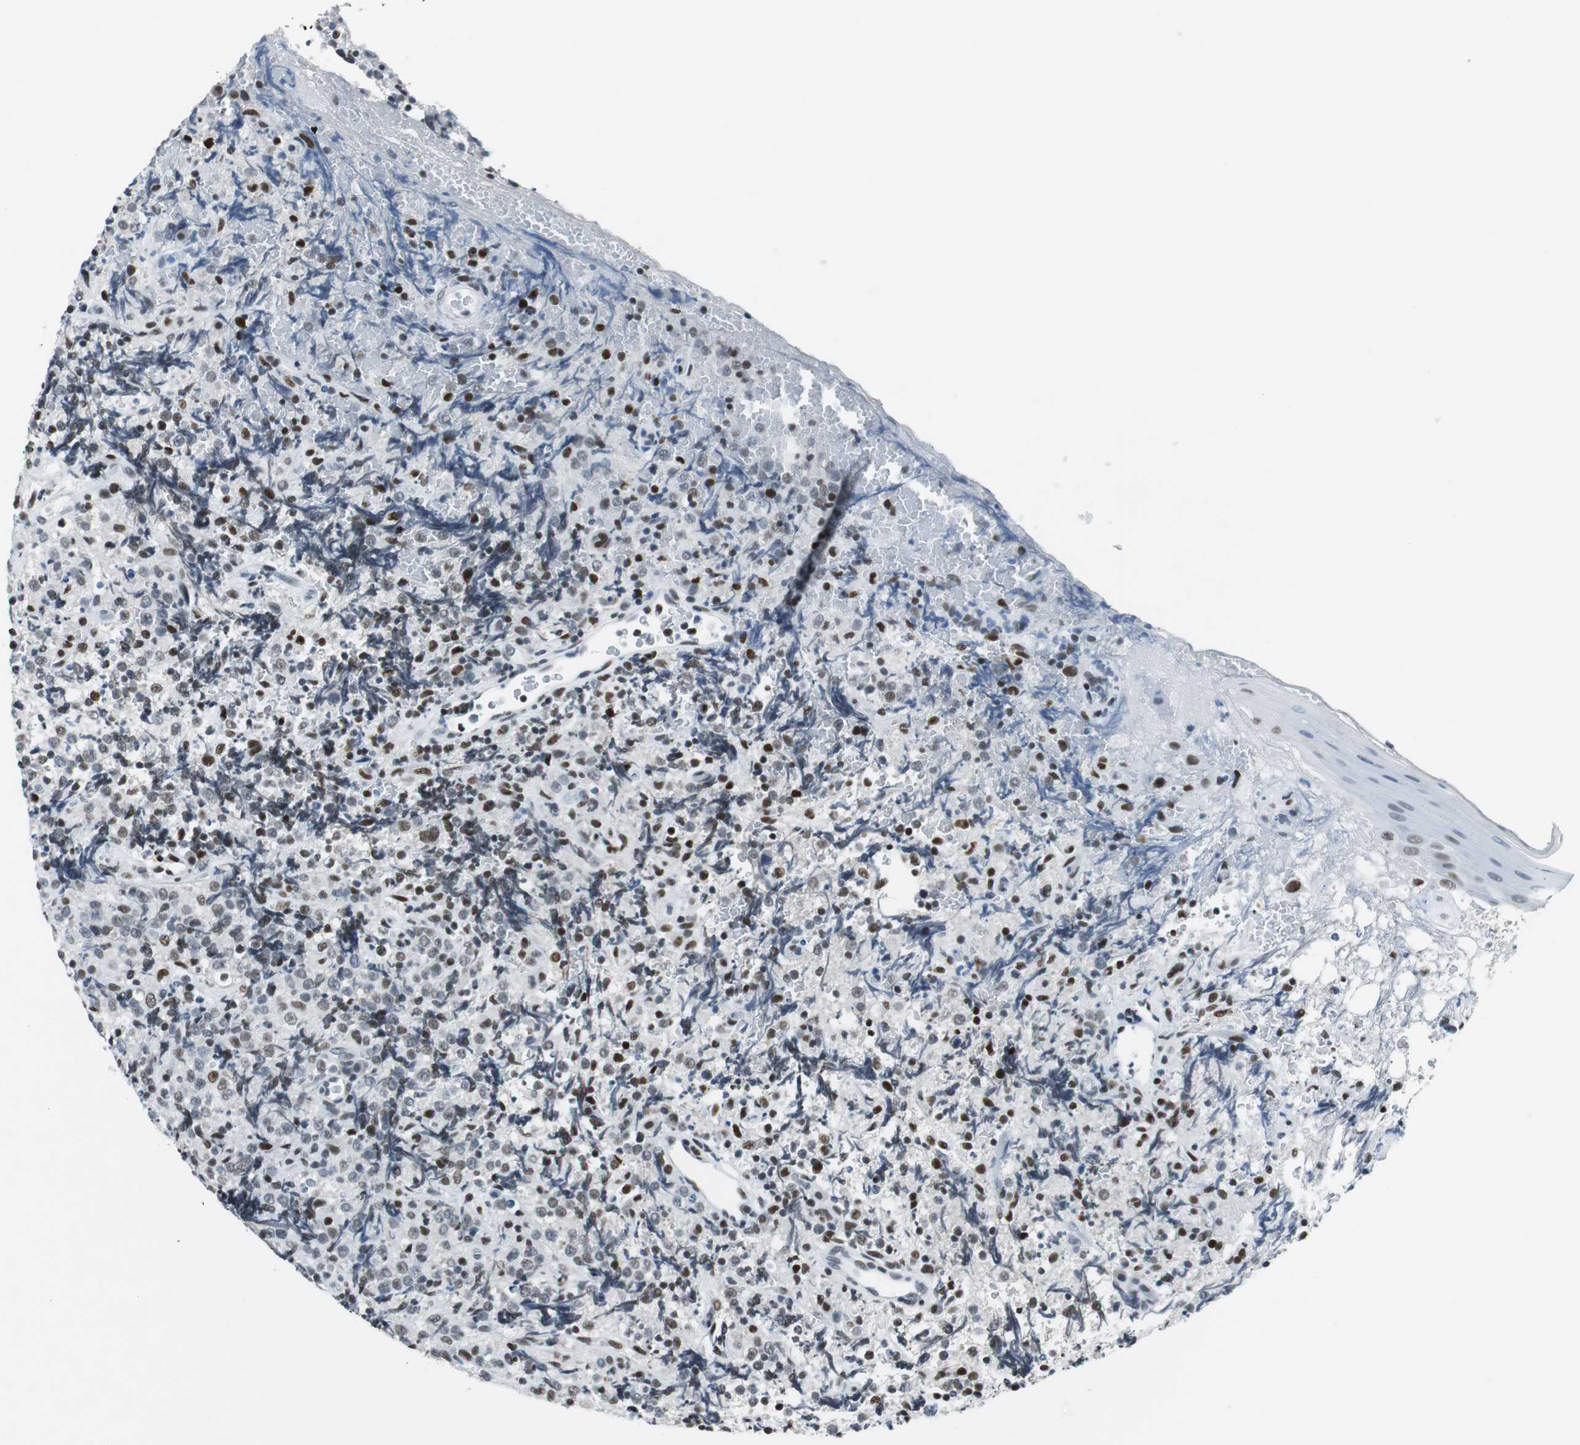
{"staining": {"intensity": "weak", "quantity": "<25%", "location": "nuclear"}, "tissue": "lymphoma", "cell_type": "Tumor cells", "image_type": "cancer", "snomed": [{"axis": "morphology", "description": "Malignant lymphoma, non-Hodgkin's type, High grade"}, {"axis": "topography", "description": "Tonsil"}], "caption": "Malignant lymphoma, non-Hodgkin's type (high-grade) was stained to show a protein in brown. There is no significant expression in tumor cells.", "gene": "HDAC3", "patient": {"sex": "female", "age": 36}}